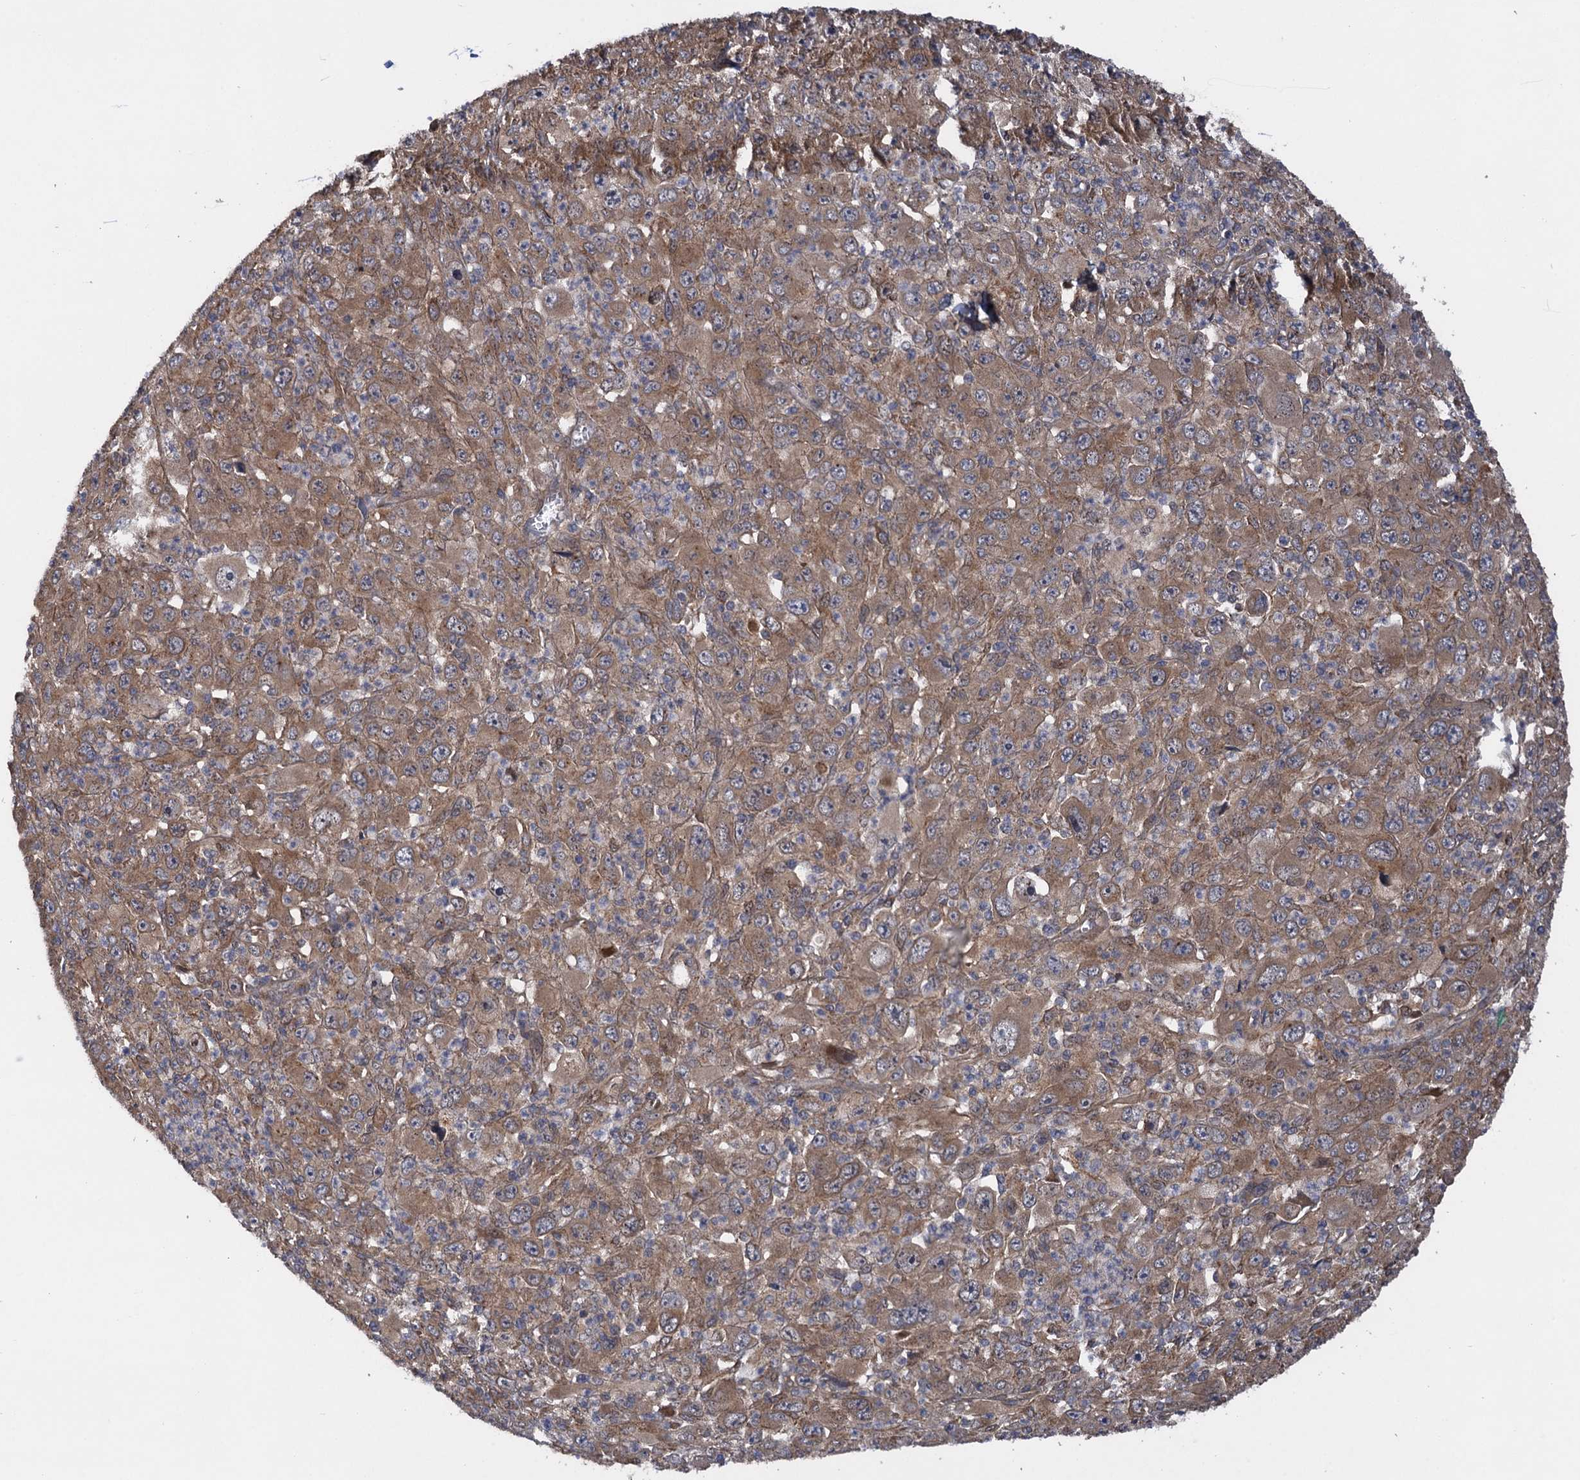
{"staining": {"intensity": "weak", "quantity": ">75%", "location": "cytoplasmic/membranous"}, "tissue": "melanoma", "cell_type": "Tumor cells", "image_type": "cancer", "snomed": [{"axis": "morphology", "description": "Malignant melanoma, Metastatic site"}, {"axis": "topography", "description": "Skin"}], "caption": "Human melanoma stained with a brown dye displays weak cytoplasmic/membranous positive staining in approximately >75% of tumor cells.", "gene": "HAUS1", "patient": {"sex": "female", "age": 56}}